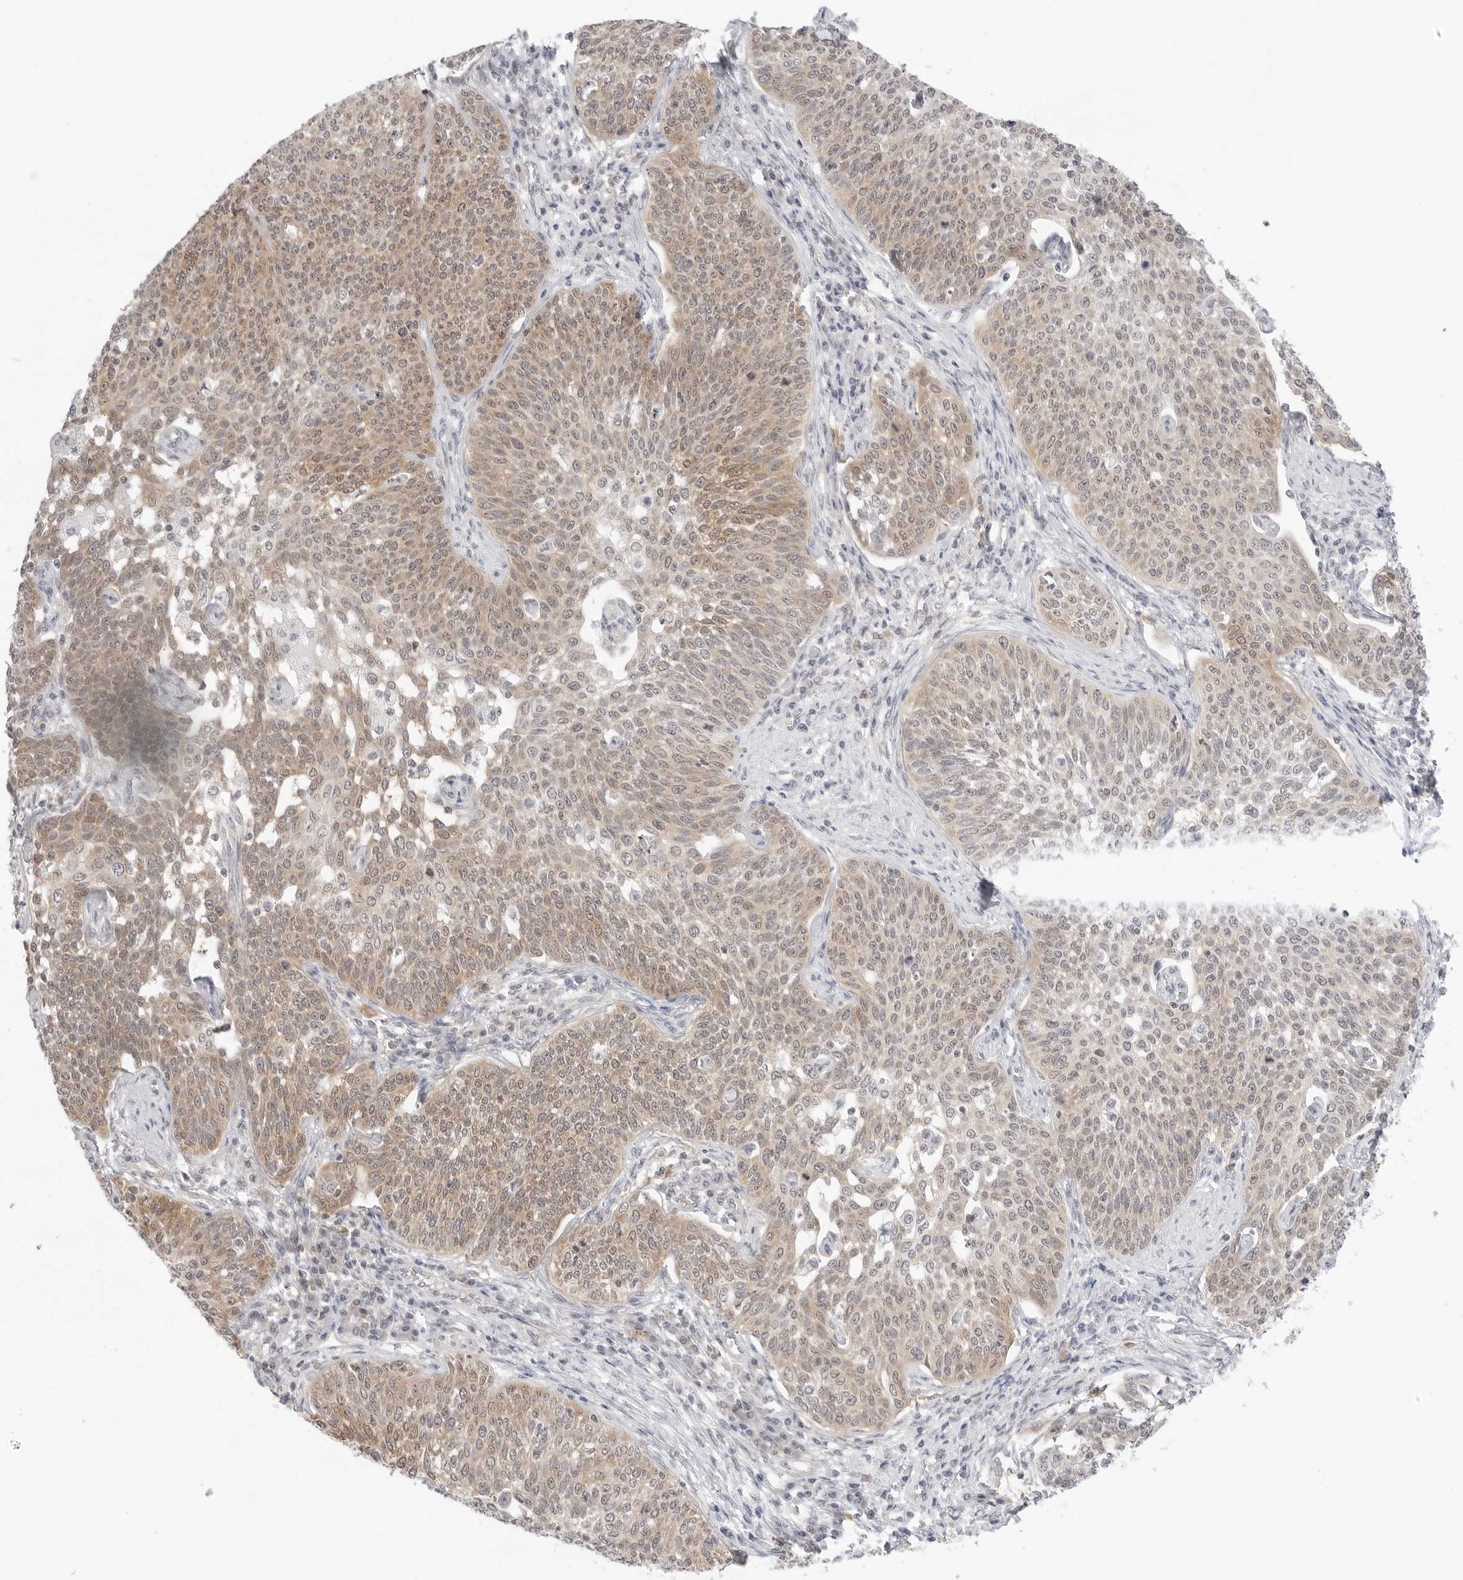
{"staining": {"intensity": "weak", "quantity": ">75%", "location": "cytoplasmic/membranous,nuclear"}, "tissue": "cervical cancer", "cell_type": "Tumor cells", "image_type": "cancer", "snomed": [{"axis": "morphology", "description": "Squamous cell carcinoma, NOS"}, {"axis": "topography", "description": "Cervix"}], "caption": "Immunohistochemical staining of human squamous cell carcinoma (cervical) shows weak cytoplasmic/membranous and nuclear protein expression in approximately >75% of tumor cells.", "gene": "NUDC", "patient": {"sex": "female", "age": 34}}